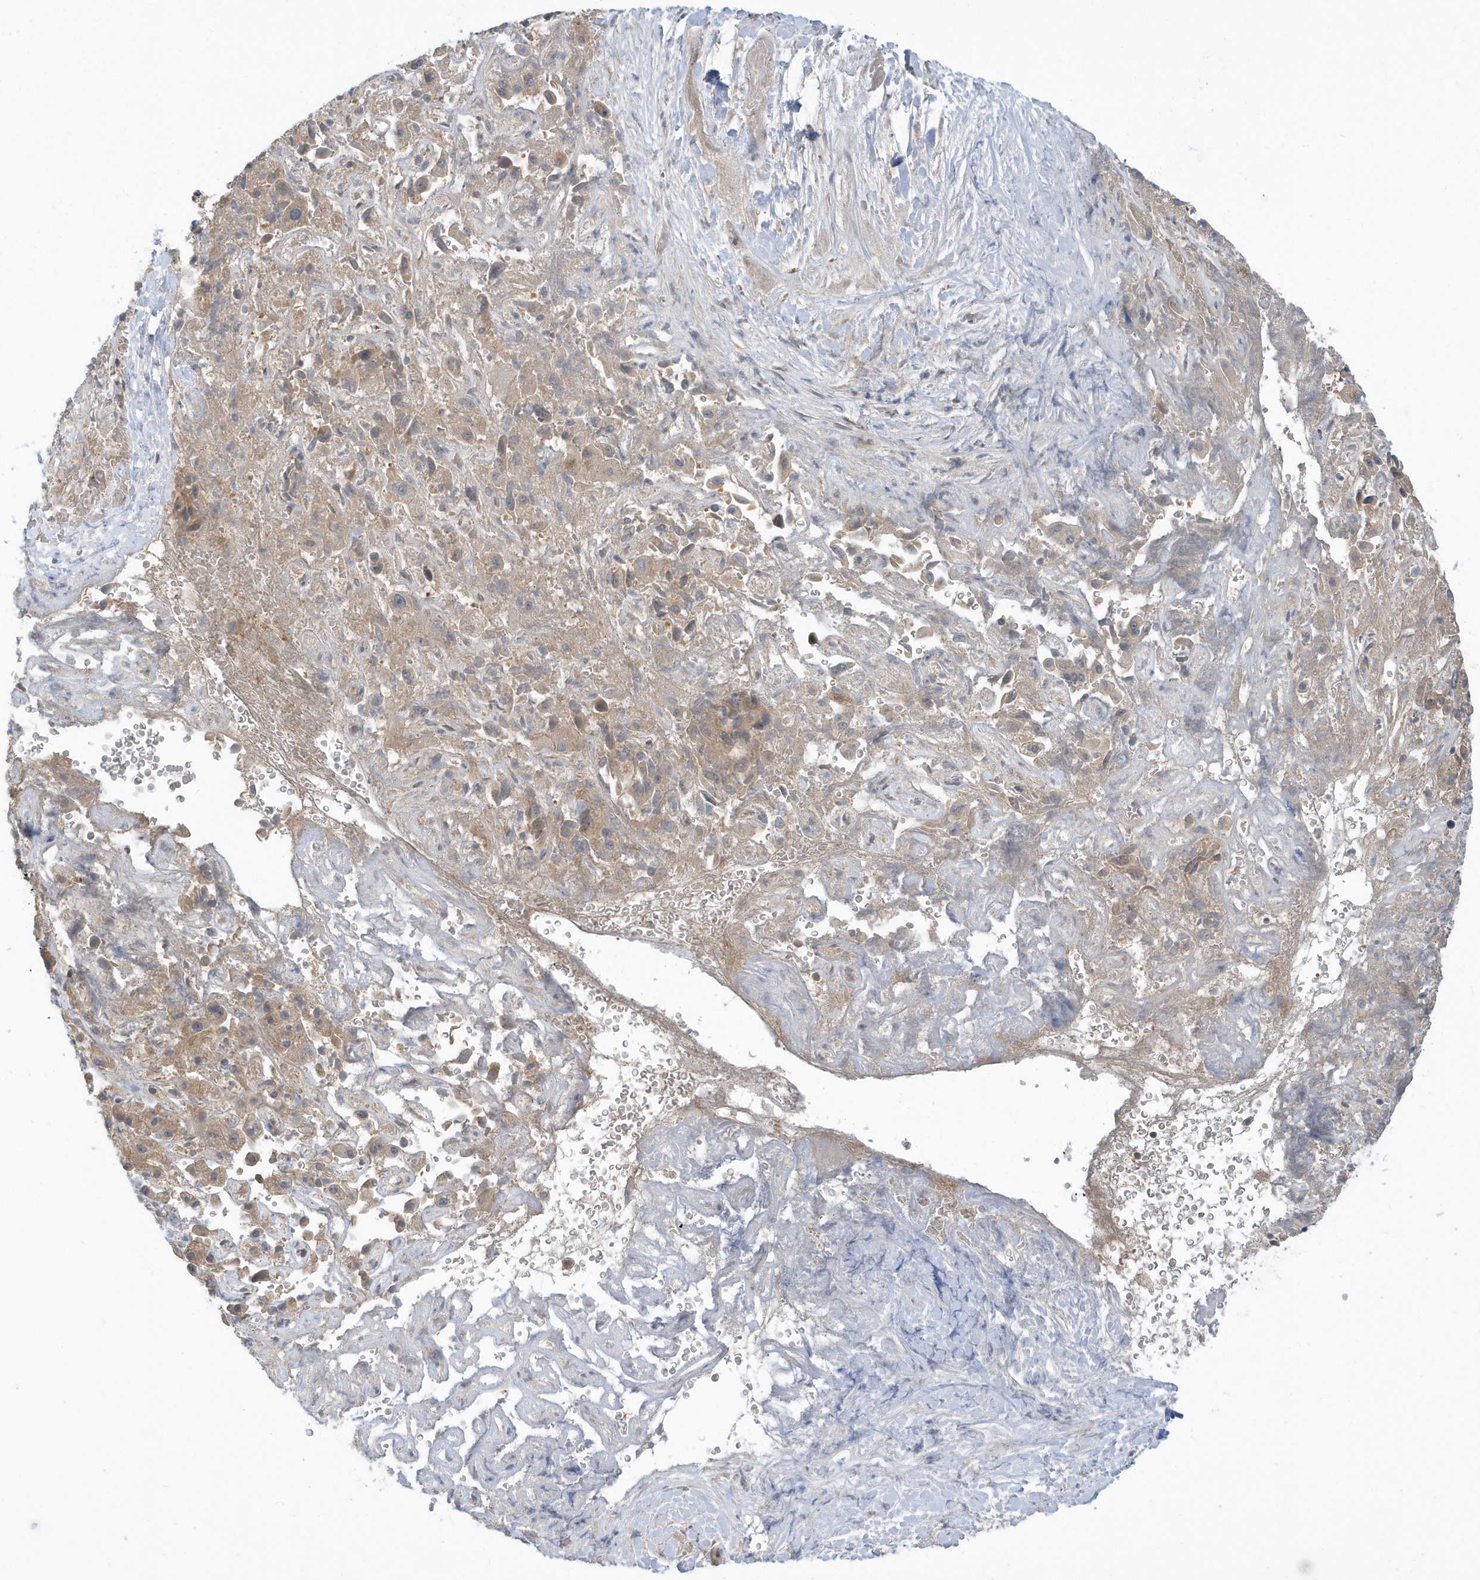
{"staining": {"intensity": "weak", "quantity": "25%-75%", "location": "cytoplasmic/membranous"}, "tissue": "liver cancer", "cell_type": "Tumor cells", "image_type": "cancer", "snomed": [{"axis": "morphology", "description": "Cholangiocarcinoma"}, {"axis": "topography", "description": "Liver"}], "caption": "Cholangiocarcinoma (liver) tissue demonstrates weak cytoplasmic/membranous staining in approximately 25%-75% of tumor cells", "gene": "USP53", "patient": {"sex": "female", "age": 52}}